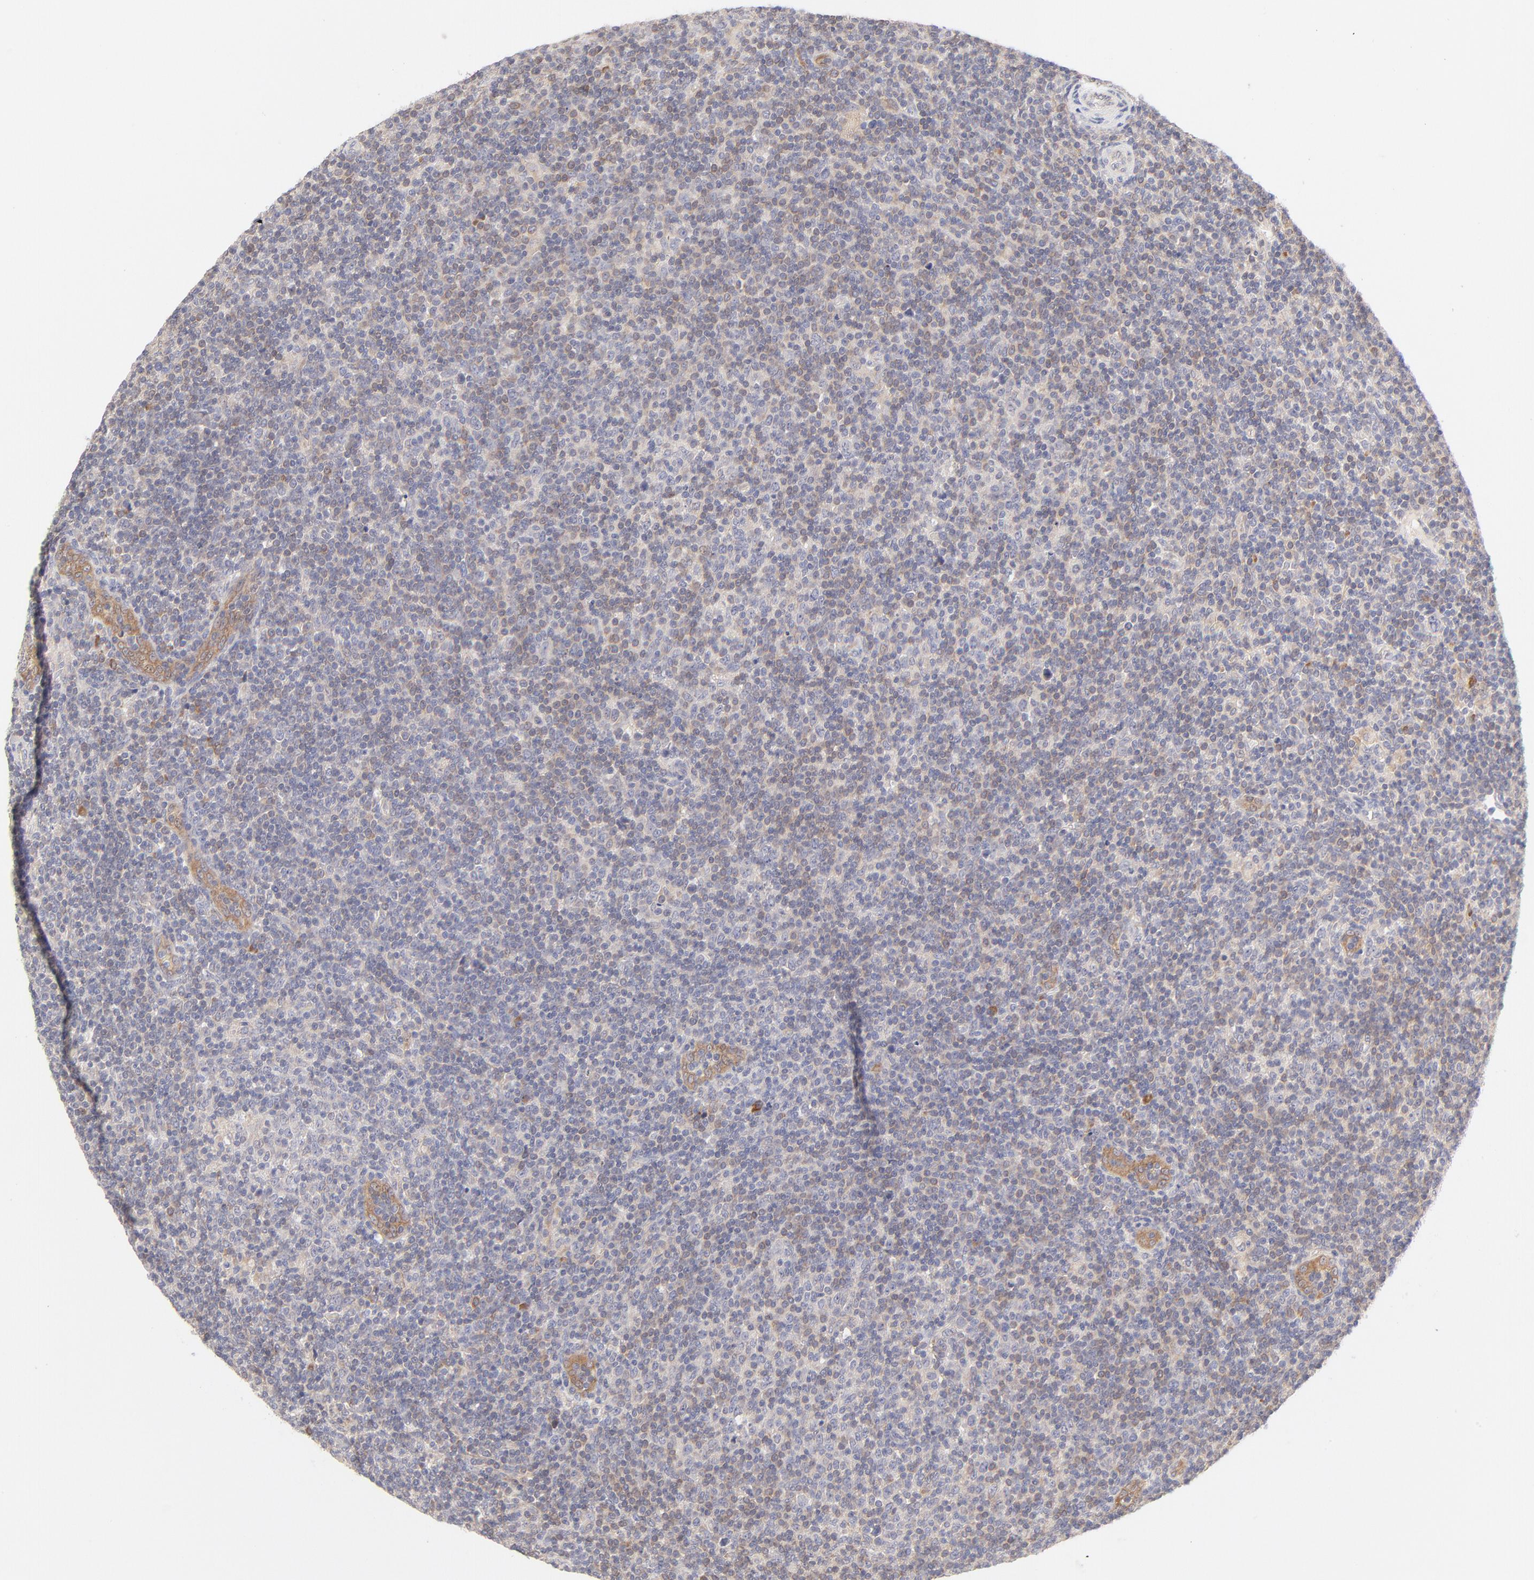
{"staining": {"intensity": "moderate", "quantity": "25%-75%", "location": "cytoplasmic/membranous"}, "tissue": "lymphoma", "cell_type": "Tumor cells", "image_type": "cancer", "snomed": [{"axis": "morphology", "description": "Malignant lymphoma, non-Hodgkin's type, Low grade"}, {"axis": "topography", "description": "Lymph node"}], "caption": "Immunohistochemical staining of human low-grade malignant lymphoma, non-Hodgkin's type demonstrates medium levels of moderate cytoplasmic/membranous protein expression in about 25%-75% of tumor cells.", "gene": "RPS6KA1", "patient": {"sex": "male", "age": 70}}